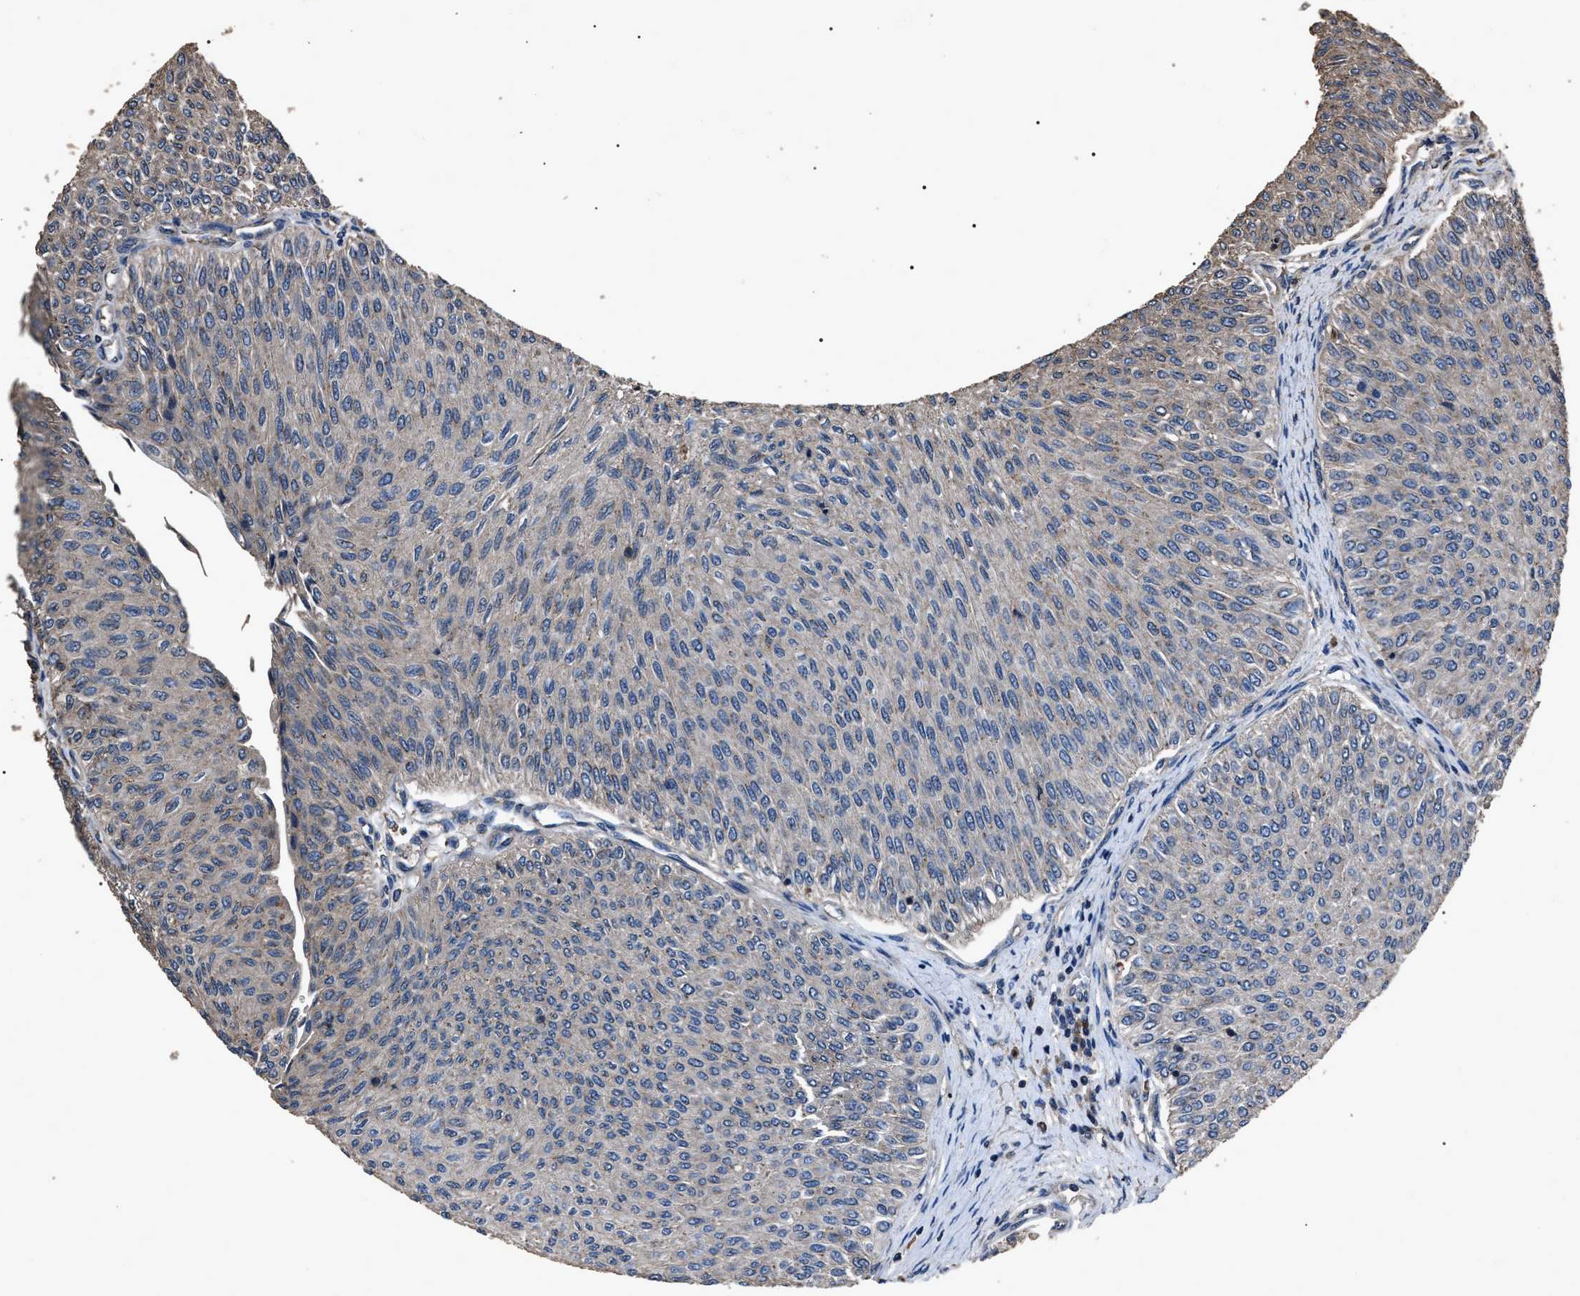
{"staining": {"intensity": "weak", "quantity": "<25%", "location": "cytoplasmic/membranous"}, "tissue": "urothelial cancer", "cell_type": "Tumor cells", "image_type": "cancer", "snomed": [{"axis": "morphology", "description": "Urothelial carcinoma, Low grade"}, {"axis": "topography", "description": "Urinary bladder"}], "caption": "Immunohistochemistry (IHC) micrograph of neoplastic tissue: urothelial cancer stained with DAB (3,3'-diaminobenzidine) displays no significant protein expression in tumor cells.", "gene": "RNF216", "patient": {"sex": "male", "age": 78}}